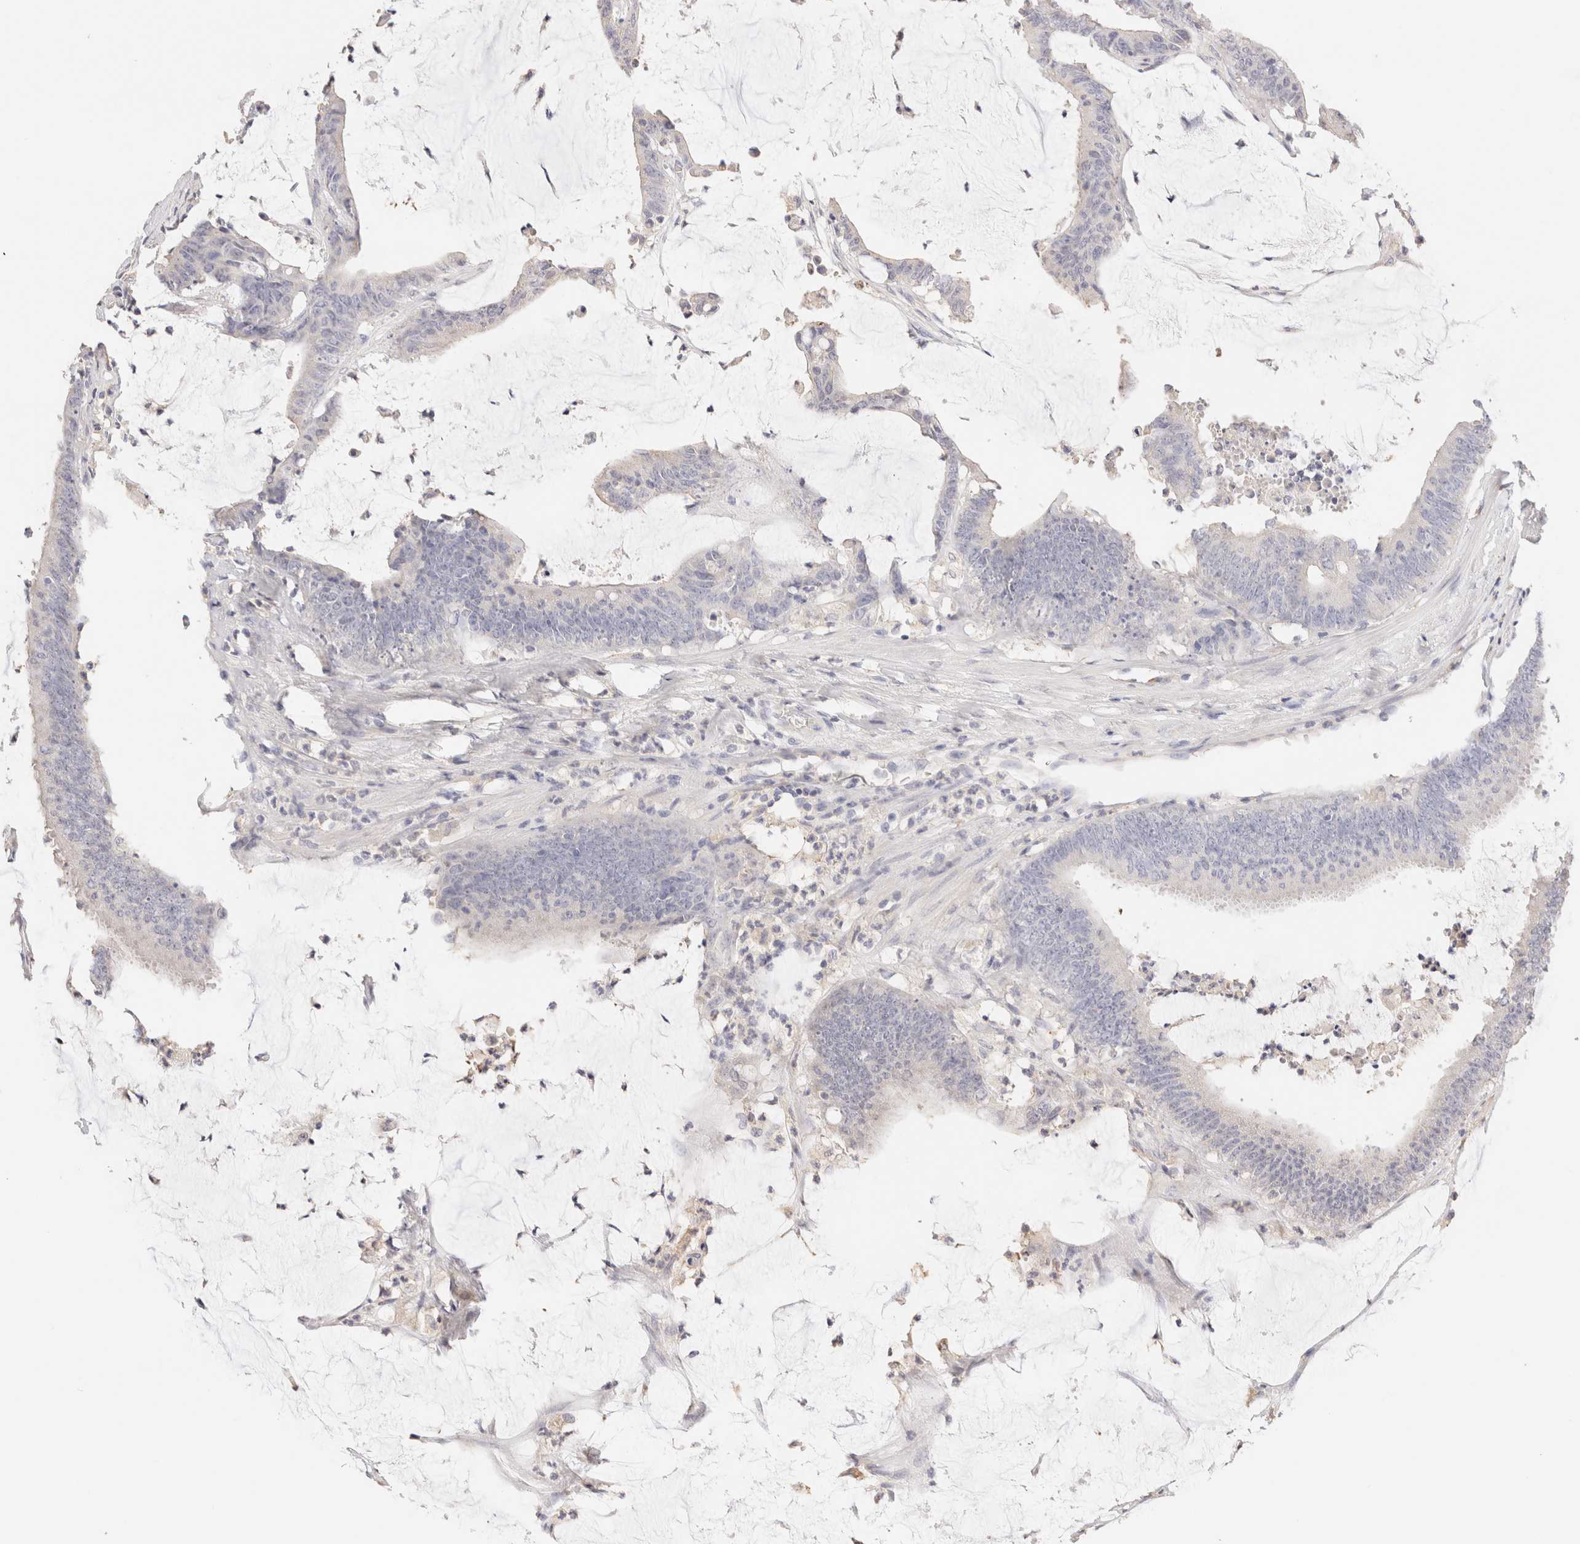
{"staining": {"intensity": "negative", "quantity": "none", "location": "none"}, "tissue": "colorectal cancer", "cell_type": "Tumor cells", "image_type": "cancer", "snomed": [{"axis": "morphology", "description": "Adenocarcinoma, NOS"}, {"axis": "topography", "description": "Rectum"}], "caption": "Immunohistochemical staining of human adenocarcinoma (colorectal) reveals no significant staining in tumor cells.", "gene": "SCGB2A2", "patient": {"sex": "female", "age": 66}}